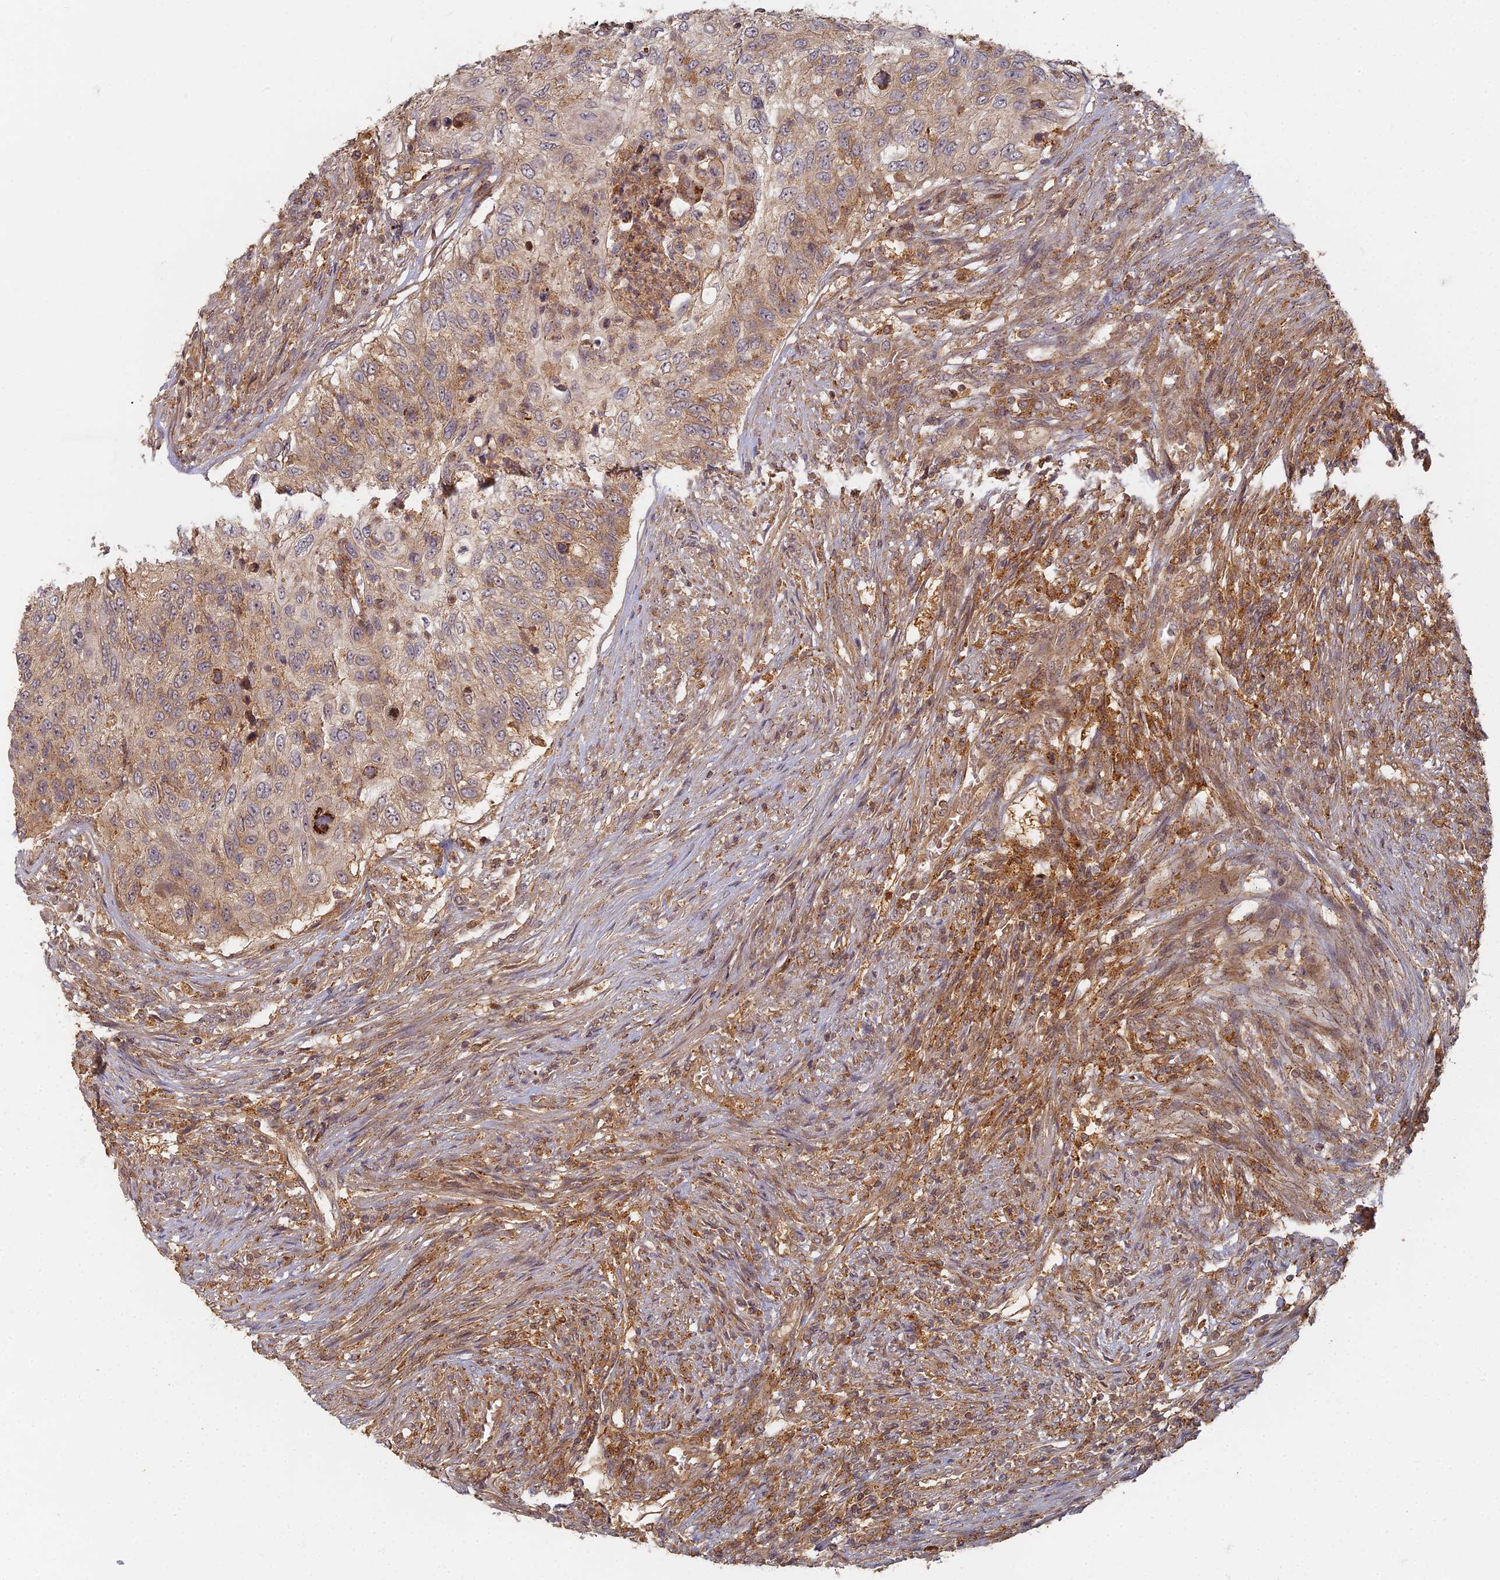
{"staining": {"intensity": "weak", "quantity": ">75%", "location": "cytoplasmic/membranous"}, "tissue": "urothelial cancer", "cell_type": "Tumor cells", "image_type": "cancer", "snomed": [{"axis": "morphology", "description": "Urothelial carcinoma, High grade"}, {"axis": "topography", "description": "Urinary bladder"}], "caption": "High-grade urothelial carcinoma was stained to show a protein in brown. There is low levels of weak cytoplasmic/membranous positivity in approximately >75% of tumor cells.", "gene": "INO80D", "patient": {"sex": "female", "age": 60}}